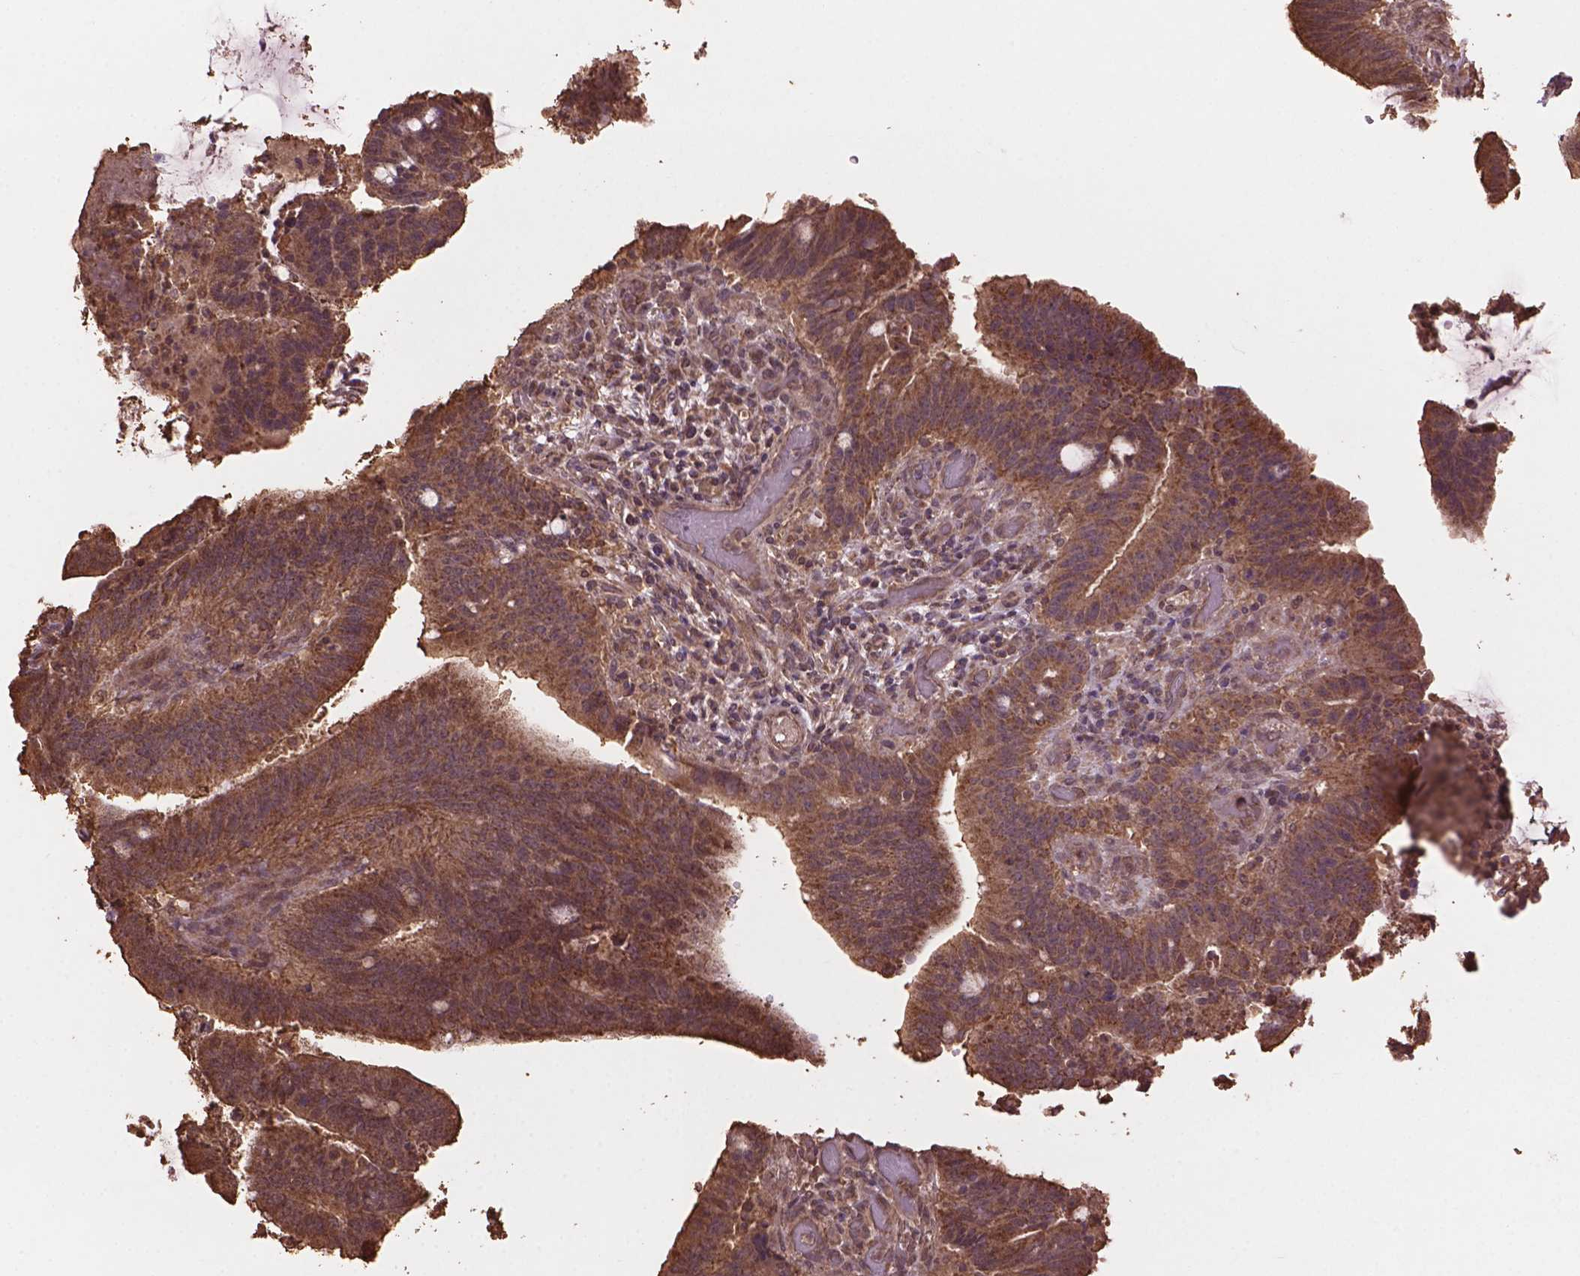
{"staining": {"intensity": "moderate", "quantity": ">75%", "location": "cytoplasmic/membranous"}, "tissue": "colorectal cancer", "cell_type": "Tumor cells", "image_type": "cancer", "snomed": [{"axis": "morphology", "description": "Adenocarcinoma, NOS"}, {"axis": "topography", "description": "Colon"}], "caption": "Human adenocarcinoma (colorectal) stained with a brown dye displays moderate cytoplasmic/membranous positive expression in about >75% of tumor cells.", "gene": "BABAM1", "patient": {"sex": "female", "age": 43}}